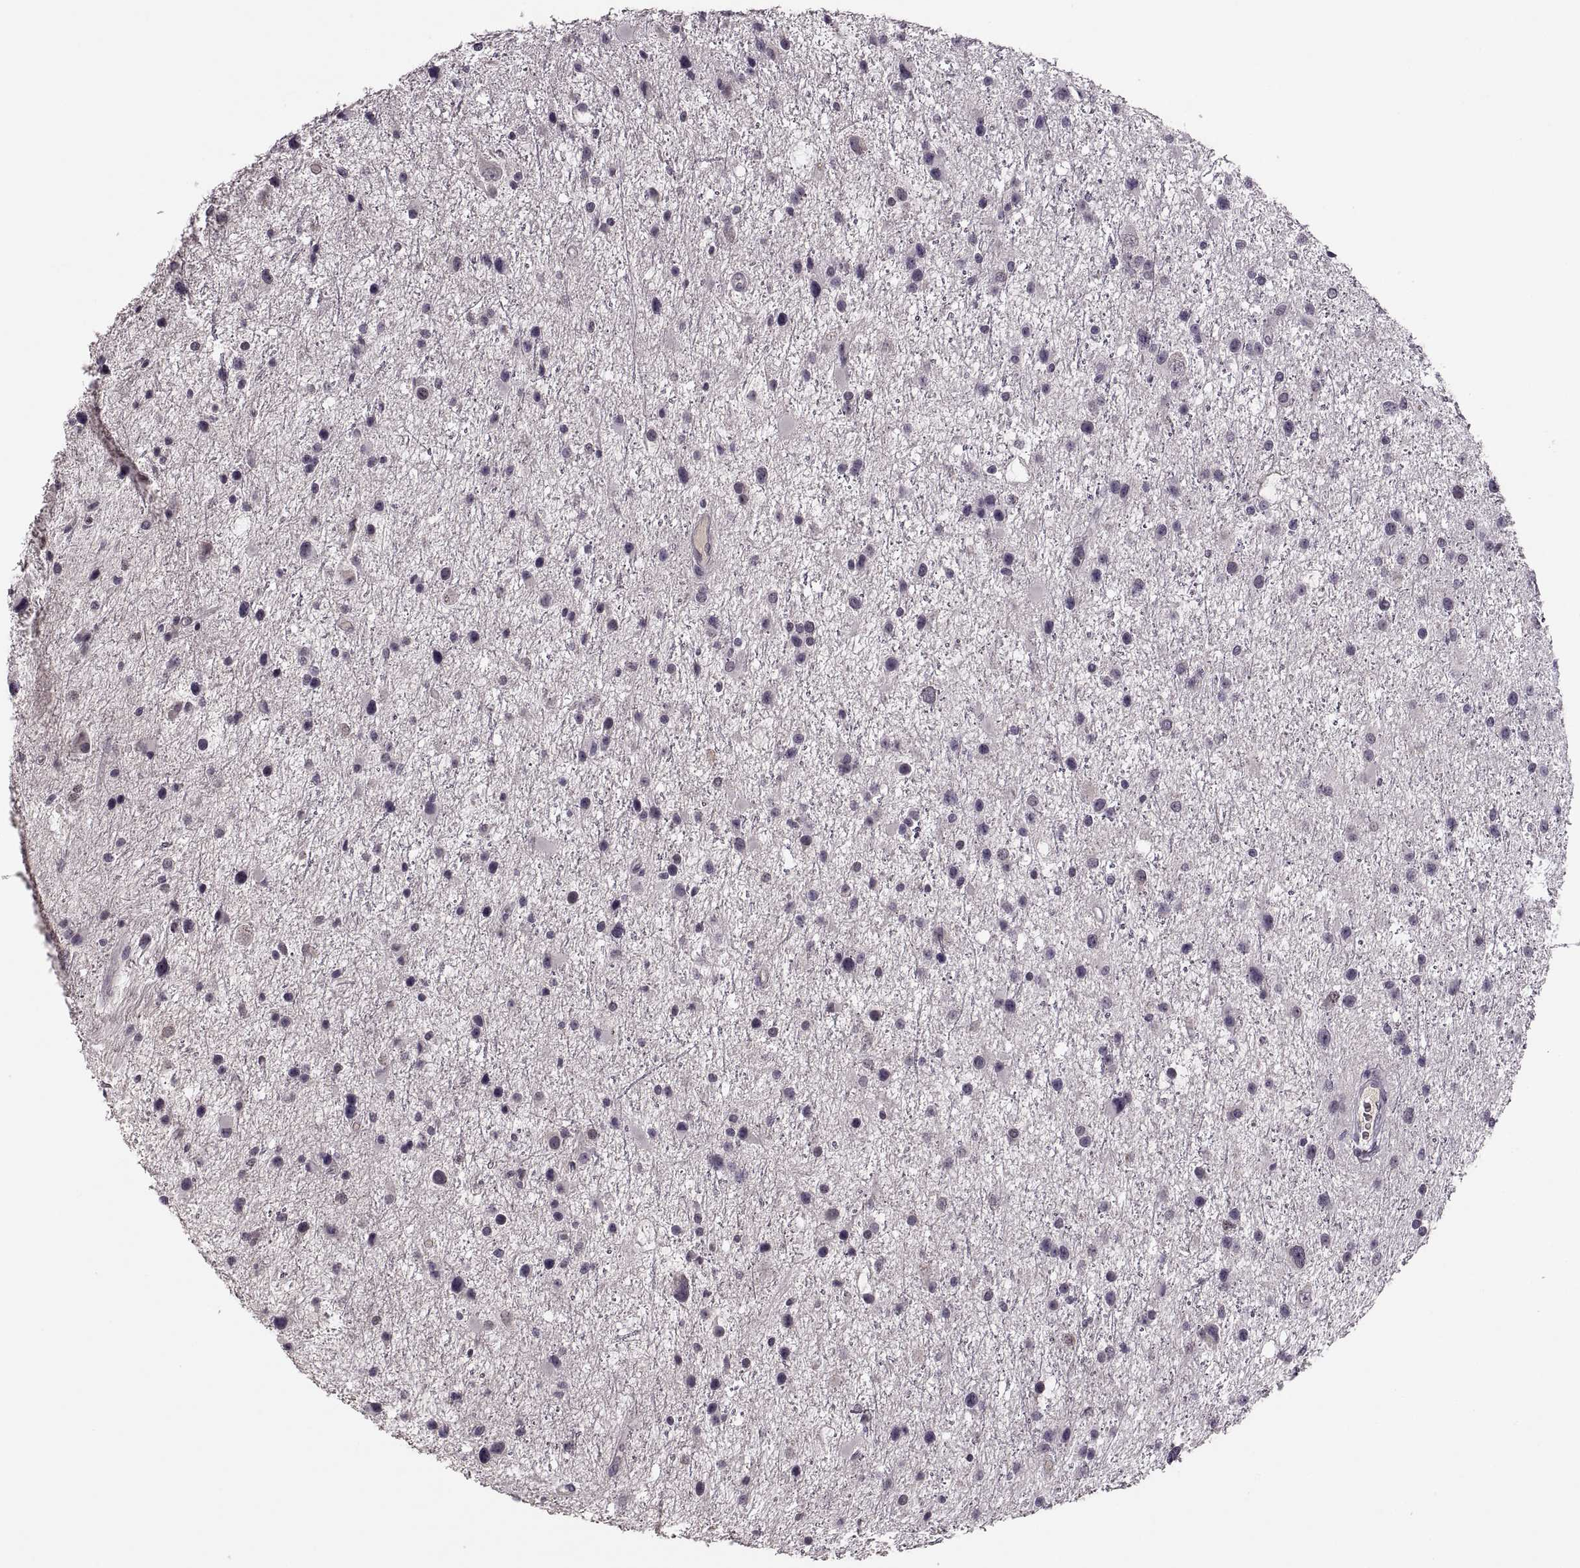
{"staining": {"intensity": "negative", "quantity": "none", "location": "none"}, "tissue": "glioma", "cell_type": "Tumor cells", "image_type": "cancer", "snomed": [{"axis": "morphology", "description": "Glioma, malignant, Low grade"}, {"axis": "topography", "description": "Brain"}], "caption": "IHC histopathology image of human malignant glioma (low-grade) stained for a protein (brown), which displays no positivity in tumor cells. (DAB immunohistochemistry (IHC) with hematoxylin counter stain).", "gene": "CACNA1F", "patient": {"sex": "female", "age": 32}}